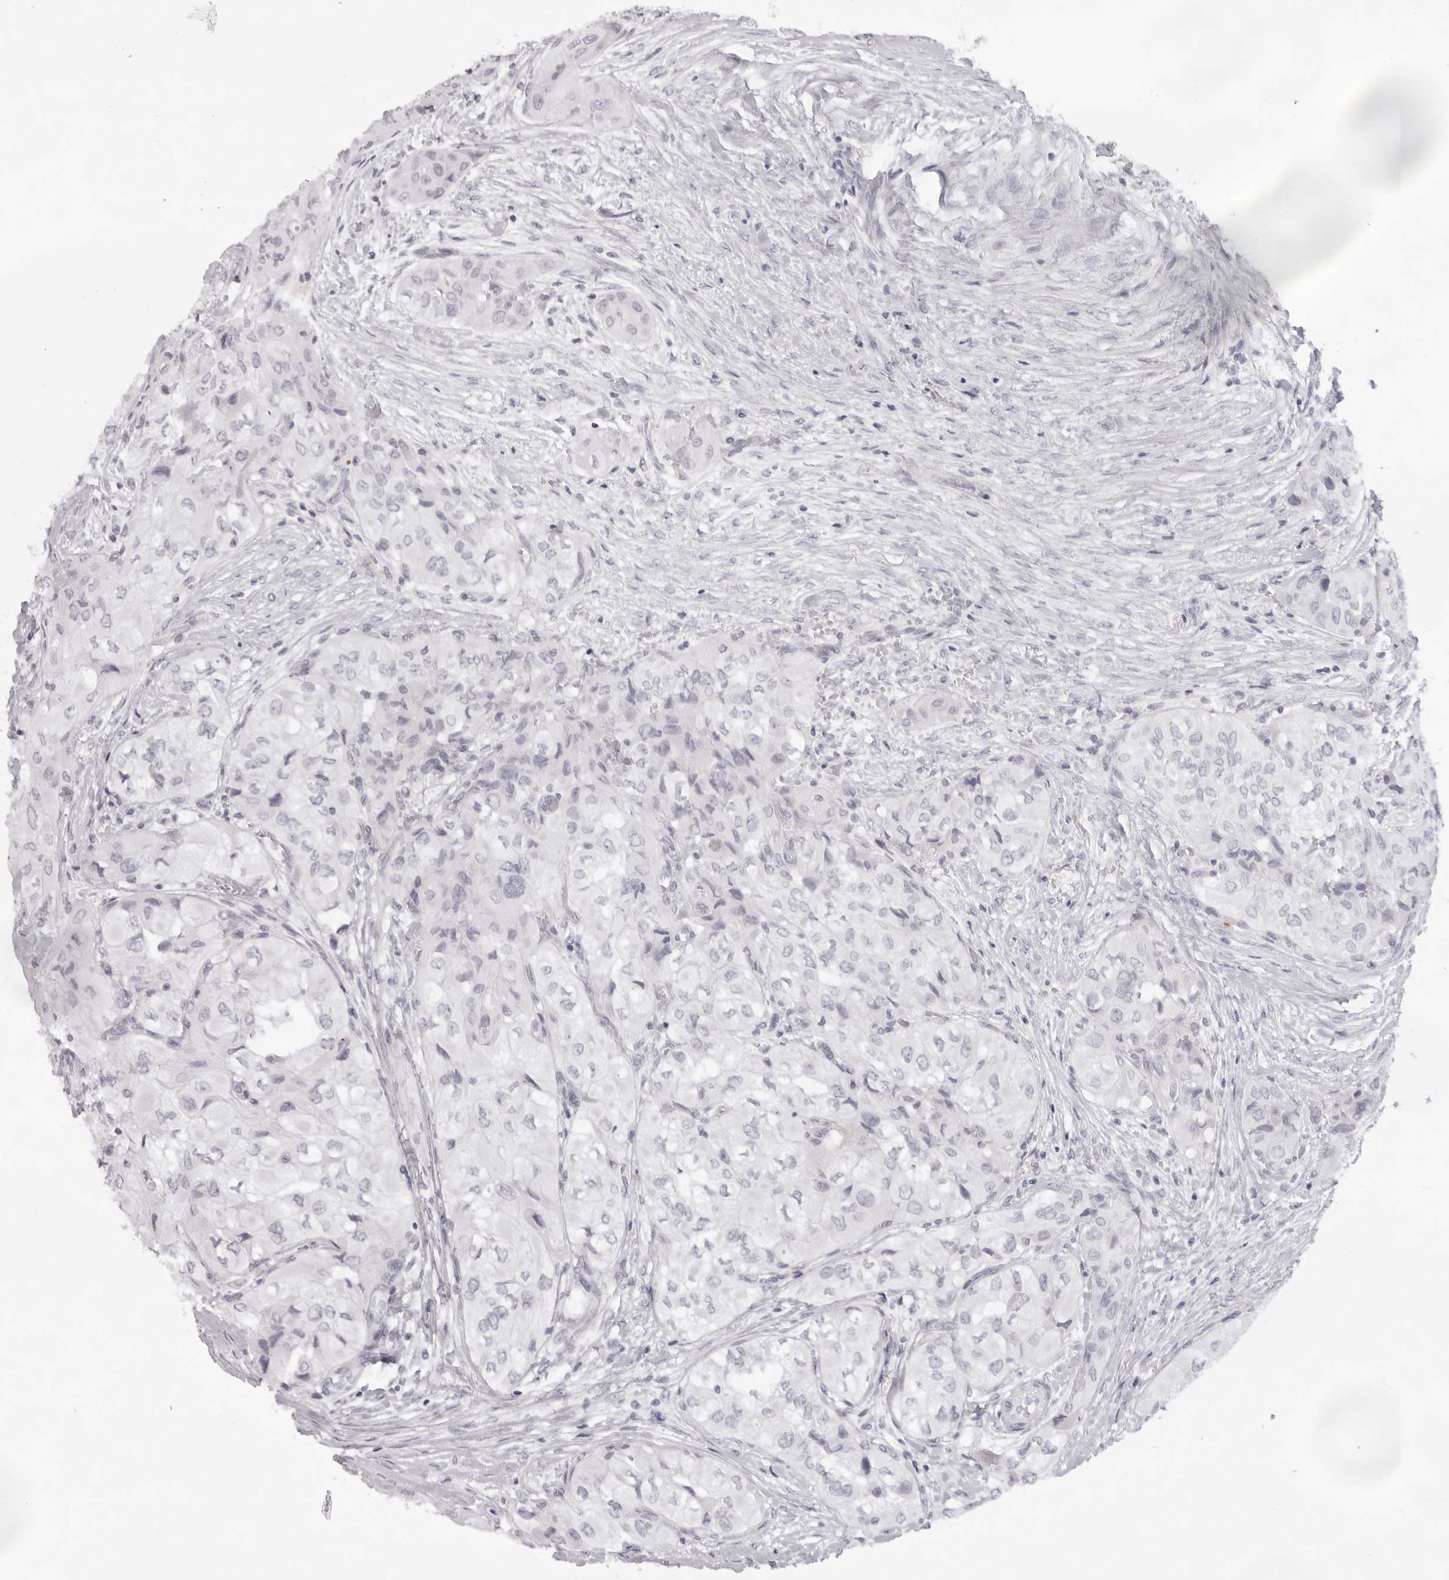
{"staining": {"intensity": "negative", "quantity": "none", "location": "none"}, "tissue": "thyroid cancer", "cell_type": "Tumor cells", "image_type": "cancer", "snomed": [{"axis": "morphology", "description": "Papillary adenocarcinoma, NOS"}, {"axis": "topography", "description": "Thyroid gland"}], "caption": "This is an immunohistochemistry image of thyroid cancer (papillary adenocarcinoma). There is no positivity in tumor cells.", "gene": "KLK12", "patient": {"sex": "female", "age": 59}}